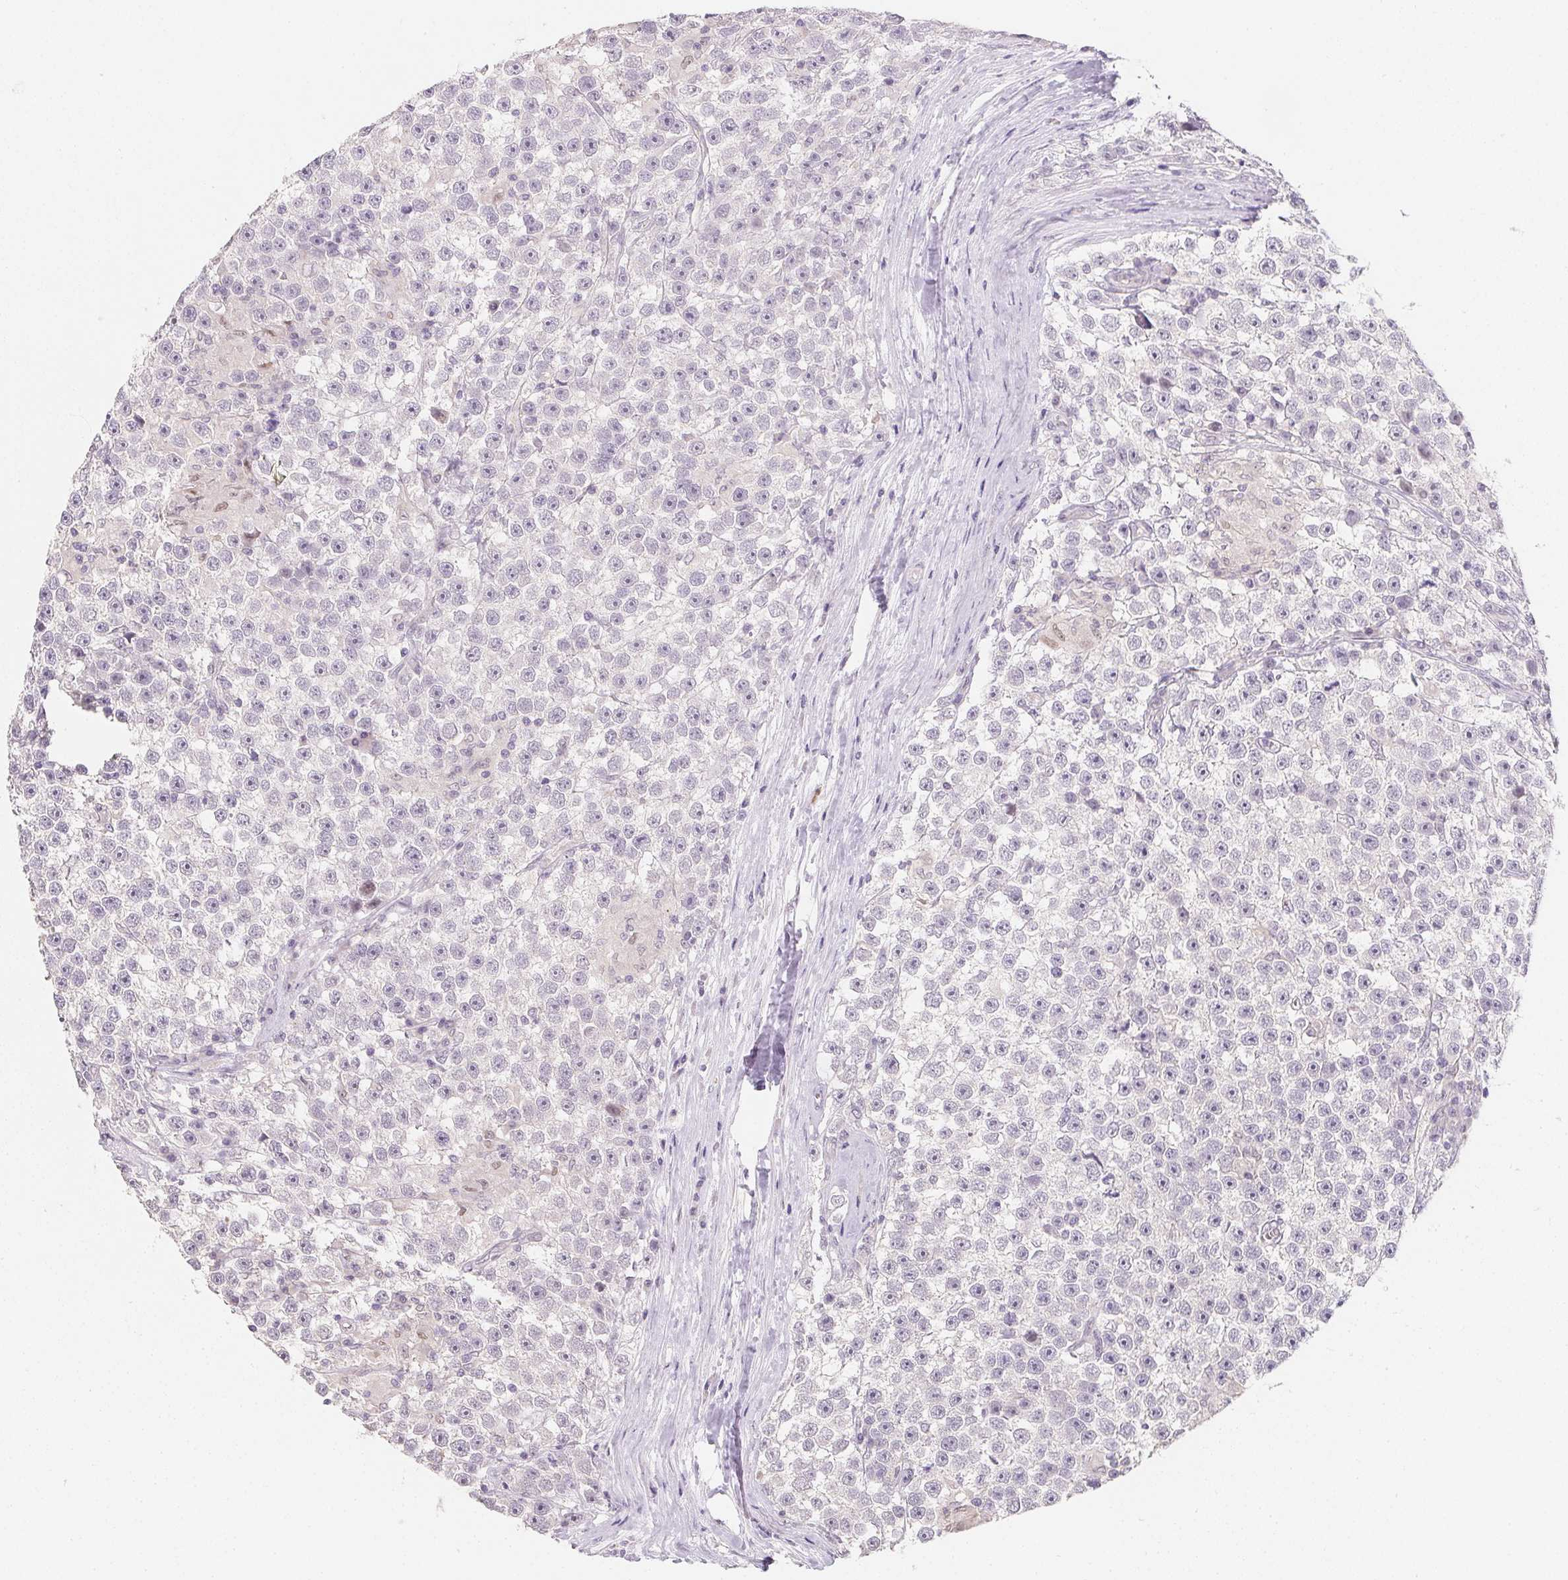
{"staining": {"intensity": "negative", "quantity": "none", "location": "none"}, "tissue": "testis cancer", "cell_type": "Tumor cells", "image_type": "cancer", "snomed": [{"axis": "morphology", "description": "Seminoma, NOS"}, {"axis": "topography", "description": "Testis"}], "caption": "Testis cancer (seminoma) stained for a protein using immunohistochemistry demonstrates no positivity tumor cells.", "gene": "ZBBX", "patient": {"sex": "male", "age": 31}}